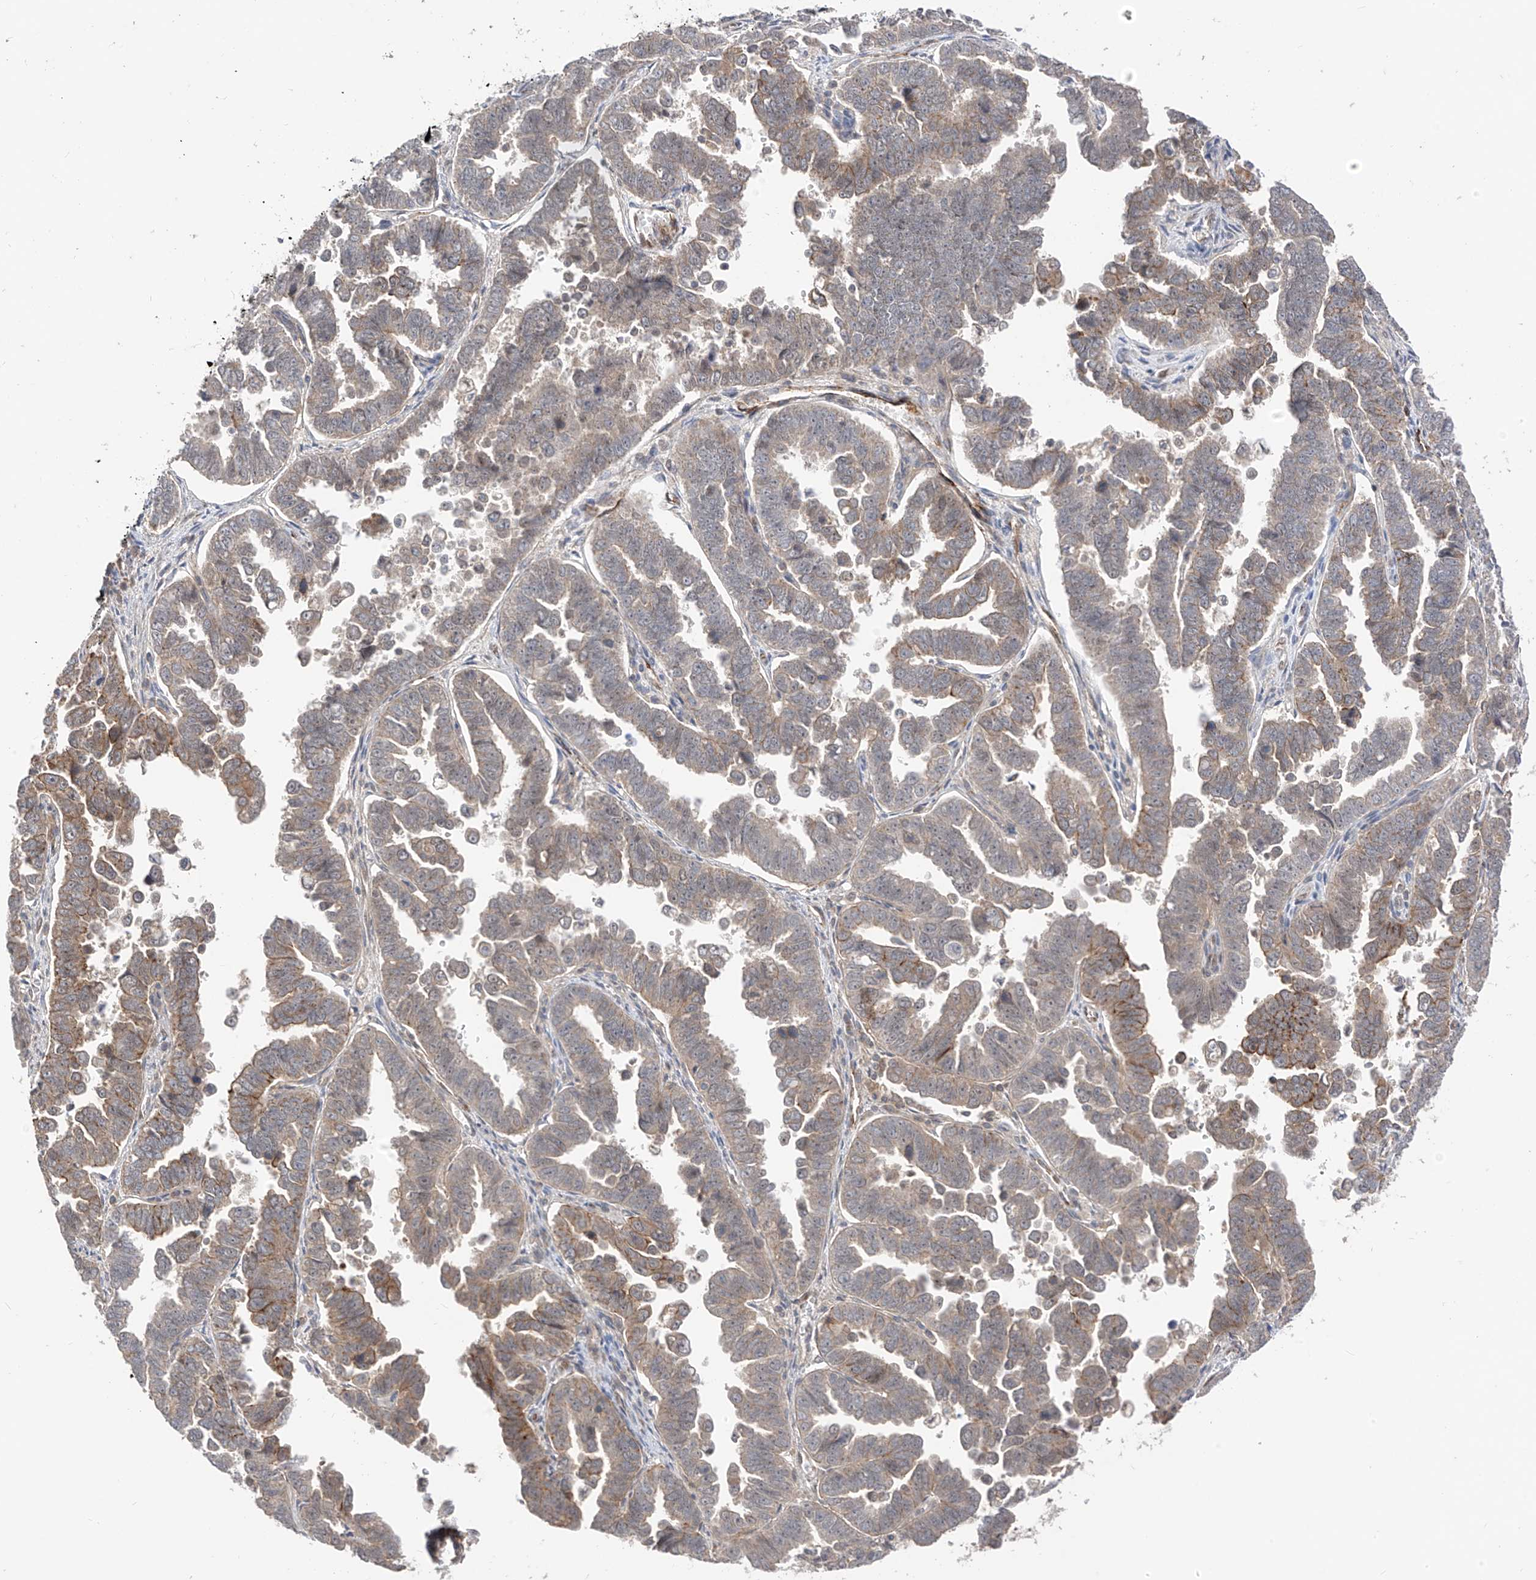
{"staining": {"intensity": "moderate", "quantity": "<25%", "location": "cytoplasmic/membranous"}, "tissue": "endometrial cancer", "cell_type": "Tumor cells", "image_type": "cancer", "snomed": [{"axis": "morphology", "description": "Adenocarcinoma, NOS"}, {"axis": "topography", "description": "Endometrium"}], "caption": "This is a photomicrograph of immunohistochemistry (IHC) staining of endometrial cancer (adenocarcinoma), which shows moderate expression in the cytoplasmic/membranous of tumor cells.", "gene": "MRTFA", "patient": {"sex": "female", "age": 75}}